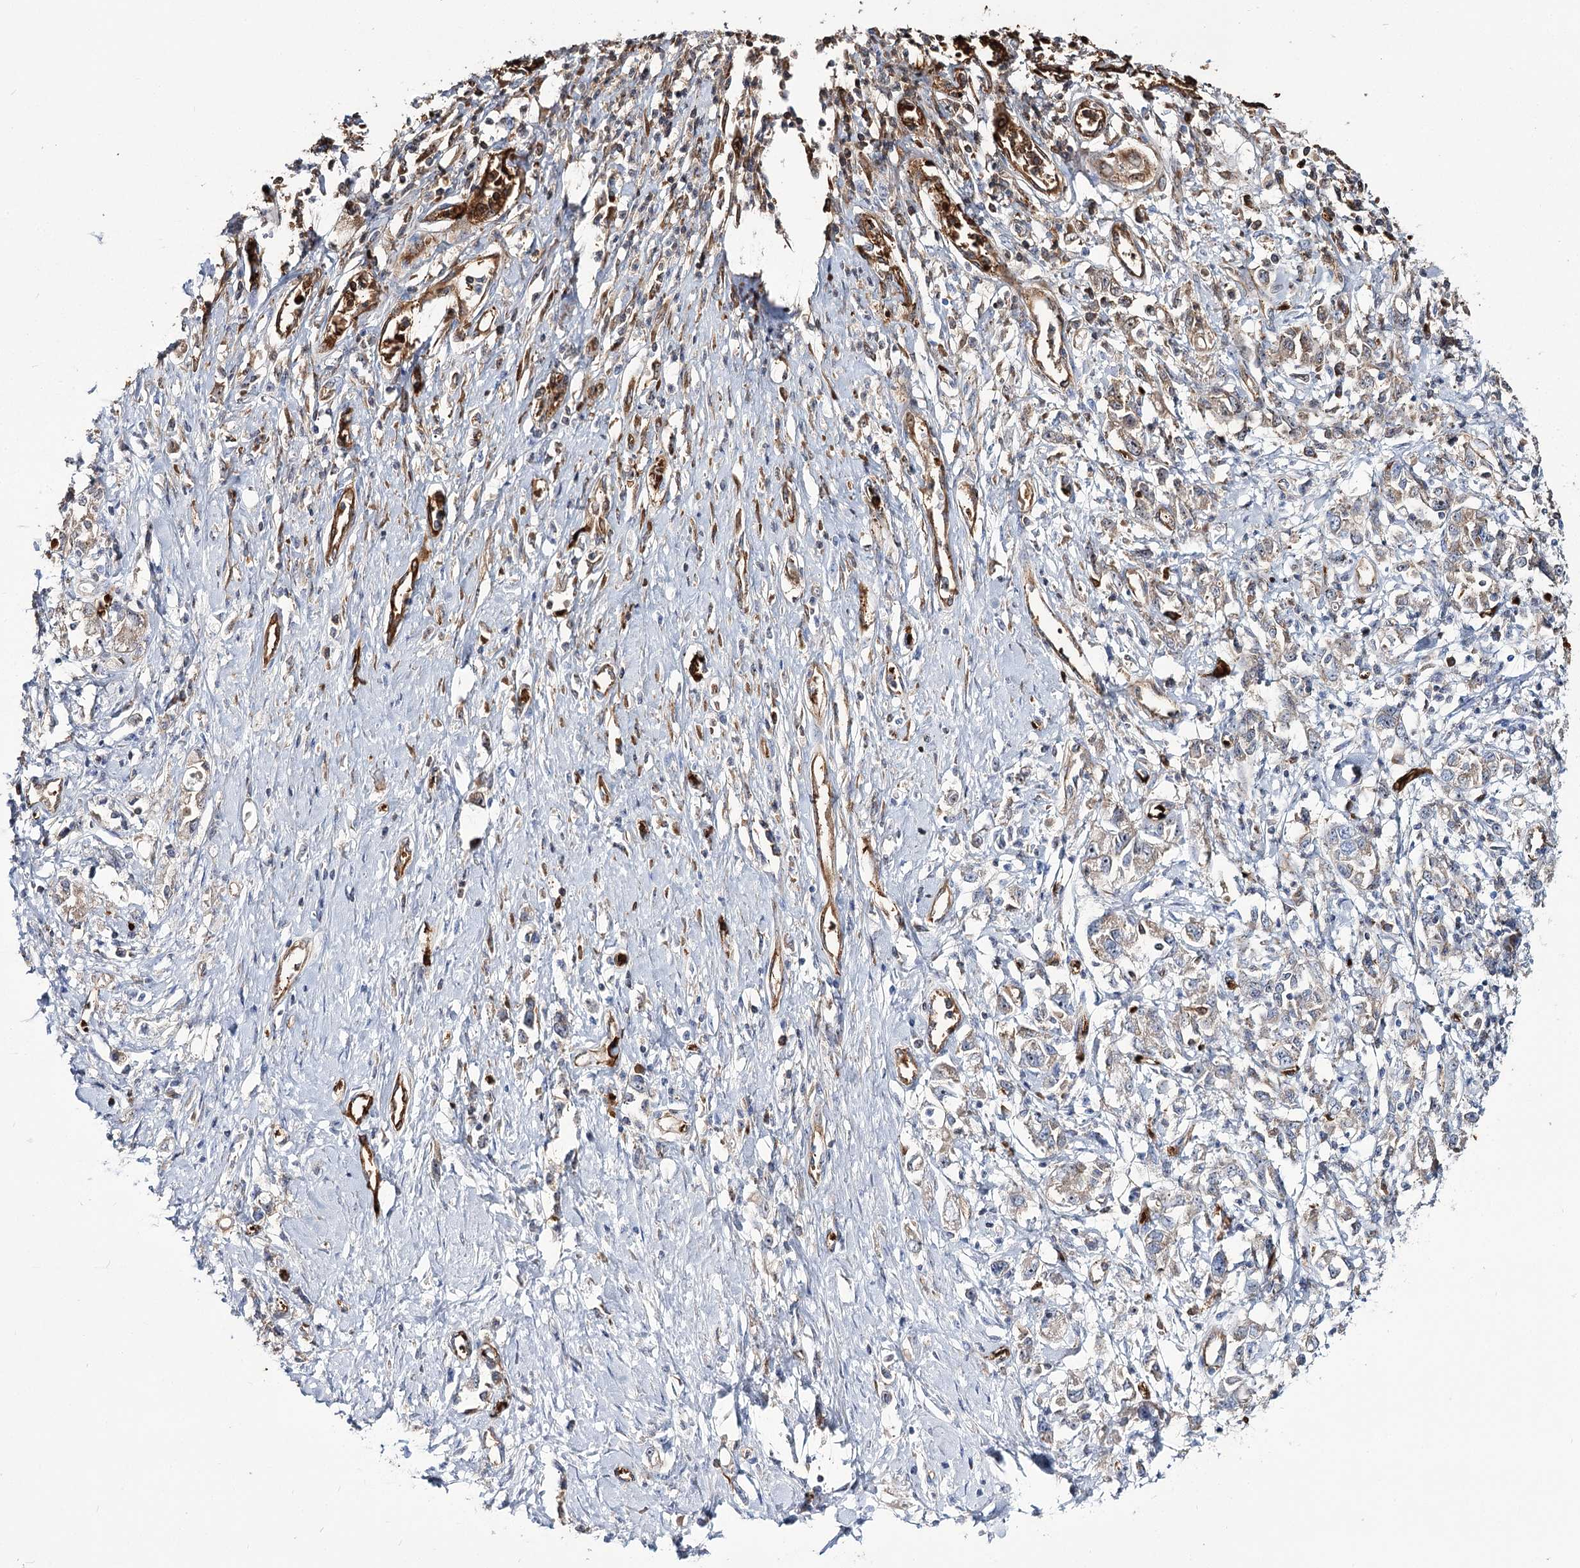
{"staining": {"intensity": "weak", "quantity": "<25%", "location": "cytoplasmic/membranous"}, "tissue": "stomach cancer", "cell_type": "Tumor cells", "image_type": "cancer", "snomed": [{"axis": "morphology", "description": "Adenocarcinoma, NOS"}, {"axis": "topography", "description": "Stomach"}], "caption": "Stomach cancer (adenocarcinoma) stained for a protein using IHC demonstrates no positivity tumor cells.", "gene": "GBF1", "patient": {"sex": "female", "age": 76}}